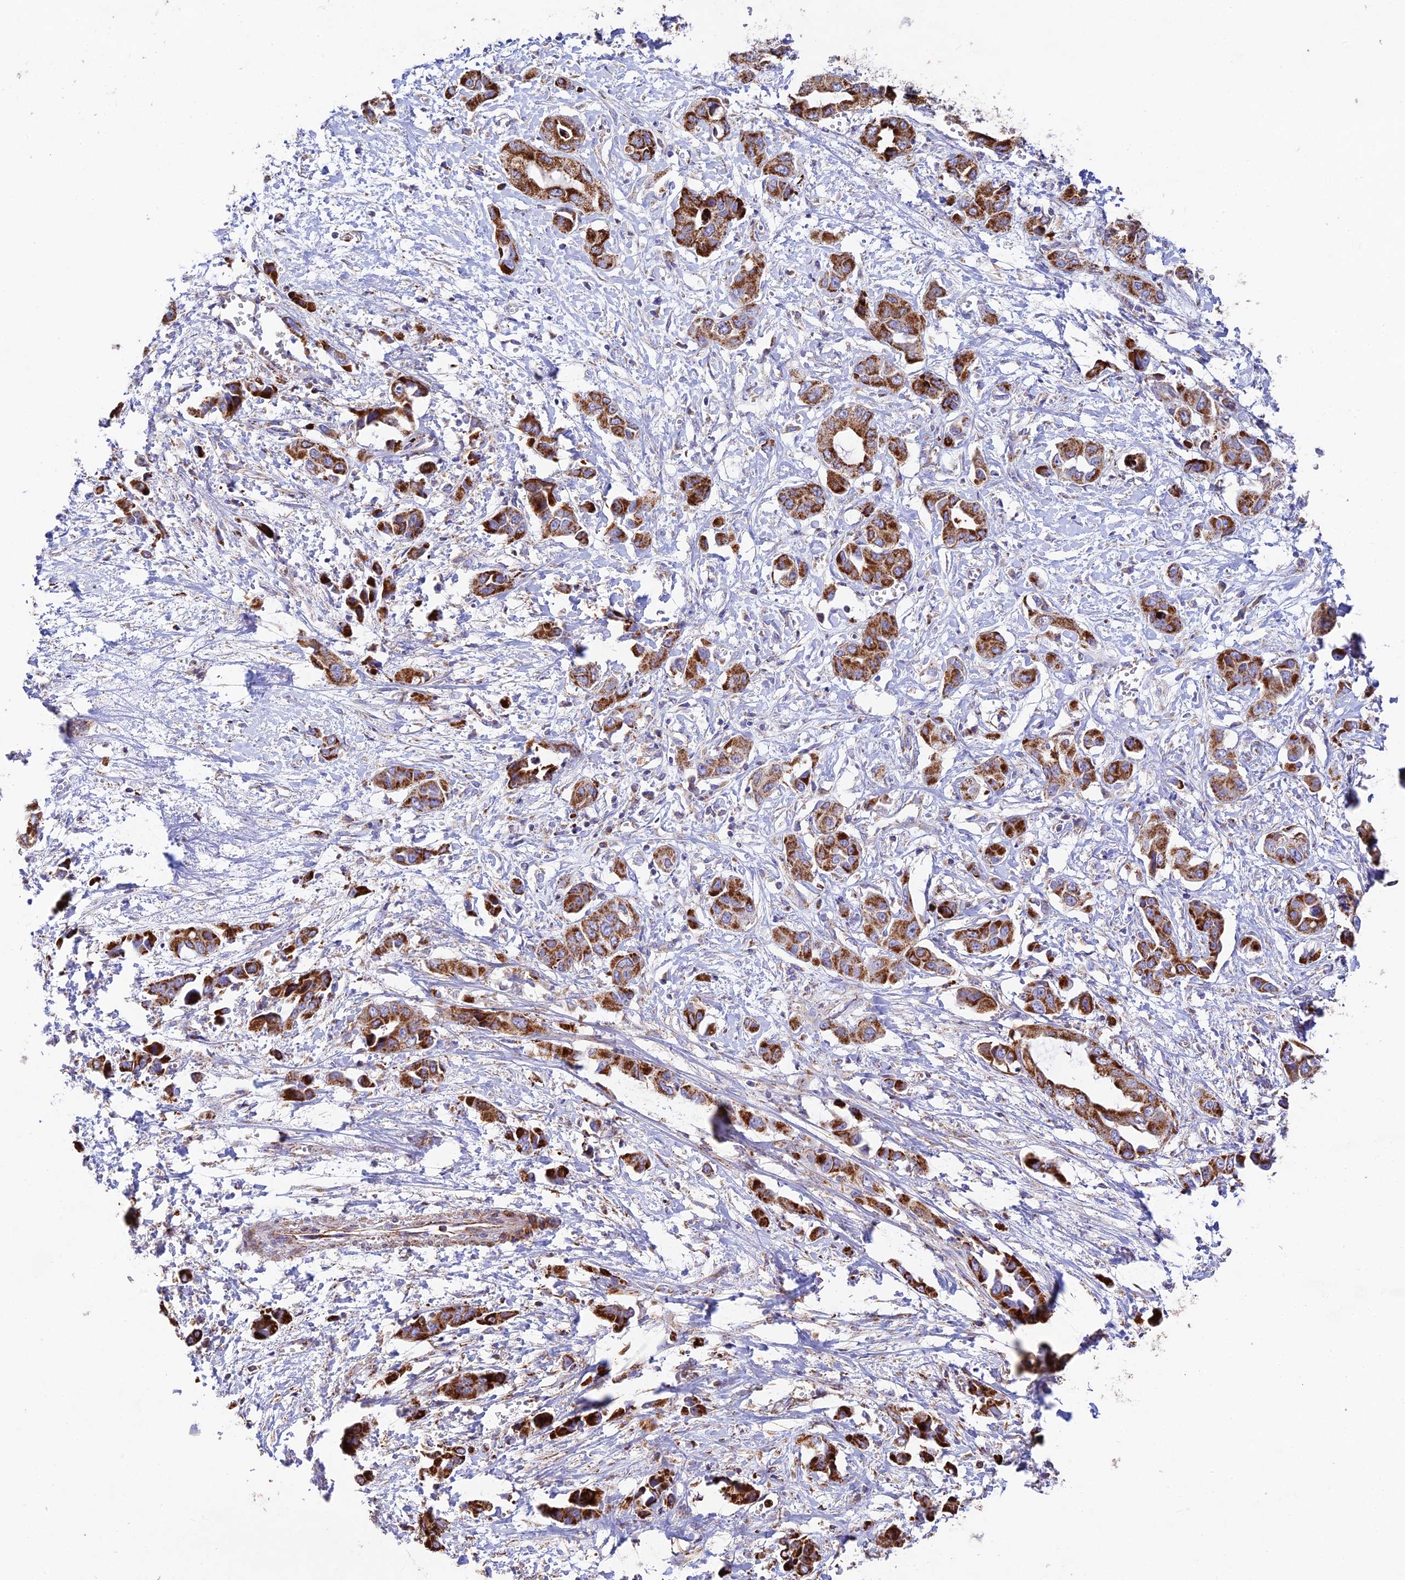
{"staining": {"intensity": "strong", "quantity": ">75%", "location": "cytoplasmic/membranous"}, "tissue": "liver cancer", "cell_type": "Tumor cells", "image_type": "cancer", "snomed": [{"axis": "morphology", "description": "Cholangiocarcinoma"}, {"axis": "topography", "description": "Liver"}], "caption": "Strong cytoplasmic/membranous positivity for a protein is seen in about >75% of tumor cells of cholangiocarcinoma (liver) using immunohistochemistry (IHC).", "gene": "KHDC3L", "patient": {"sex": "female", "age": 52}}